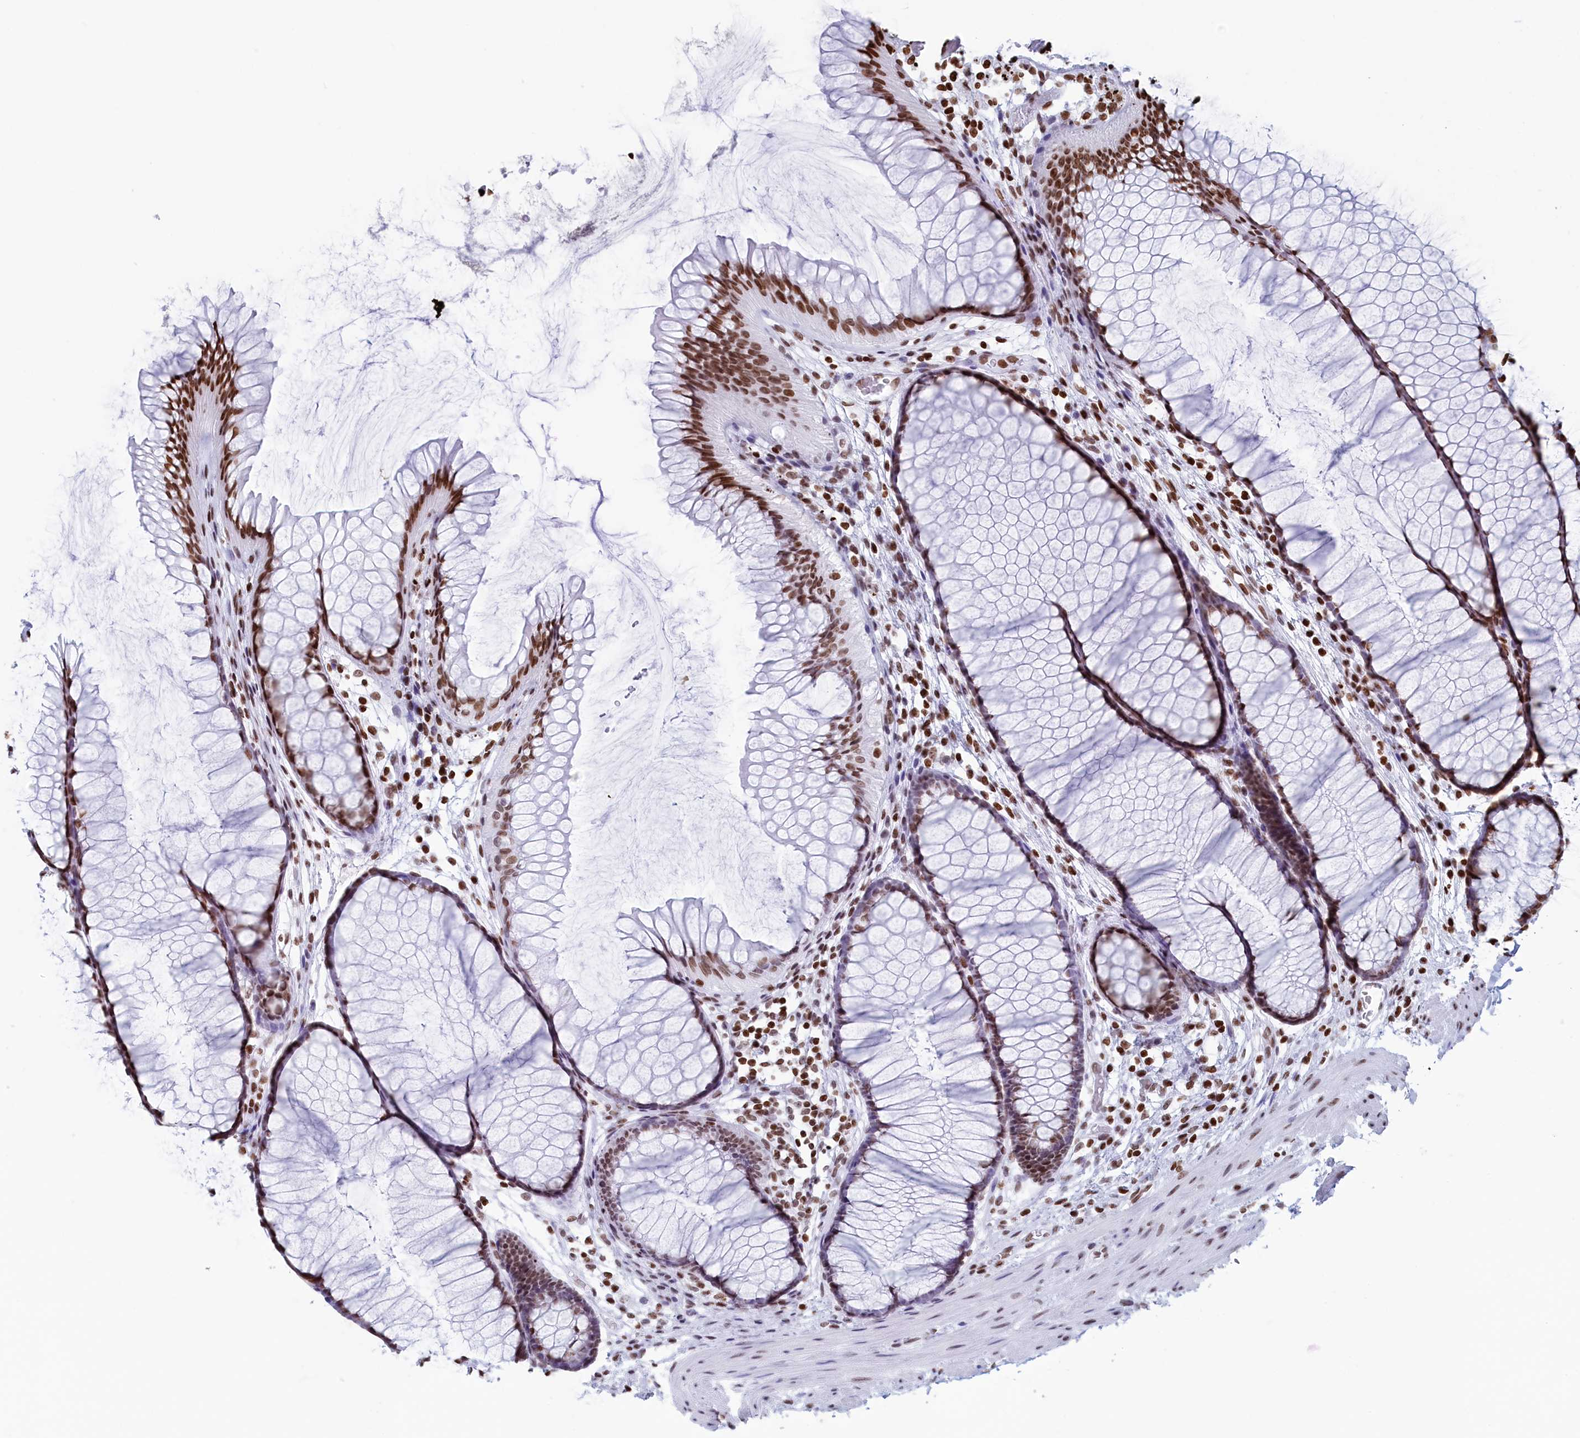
{"staining": {"intensity": "moderate", "quantity": ">75%", "location": "nuclear"}, "tissue": "colon", "cell_type": "Endothelial cells", "image_type": "normal", "snomed": [{"axis": "morphology", "description": "Normal tissue, NOS"}, {"axis": "topography", "description": "Colon"}], "caption": "Immunohistochemistry (IHC) staining of benign colon, which reveals medium levels of moderate nuclear positivity in approximately >75% of endothelial cells indicating moderate nuclear protein staining. The staining was performed using DAB (brown) for protein detection and nuclei were counterstained in hematoxylin (blue).", "gene": "APOBEC3A", "patient": {"sex": "female", "age": 82}}